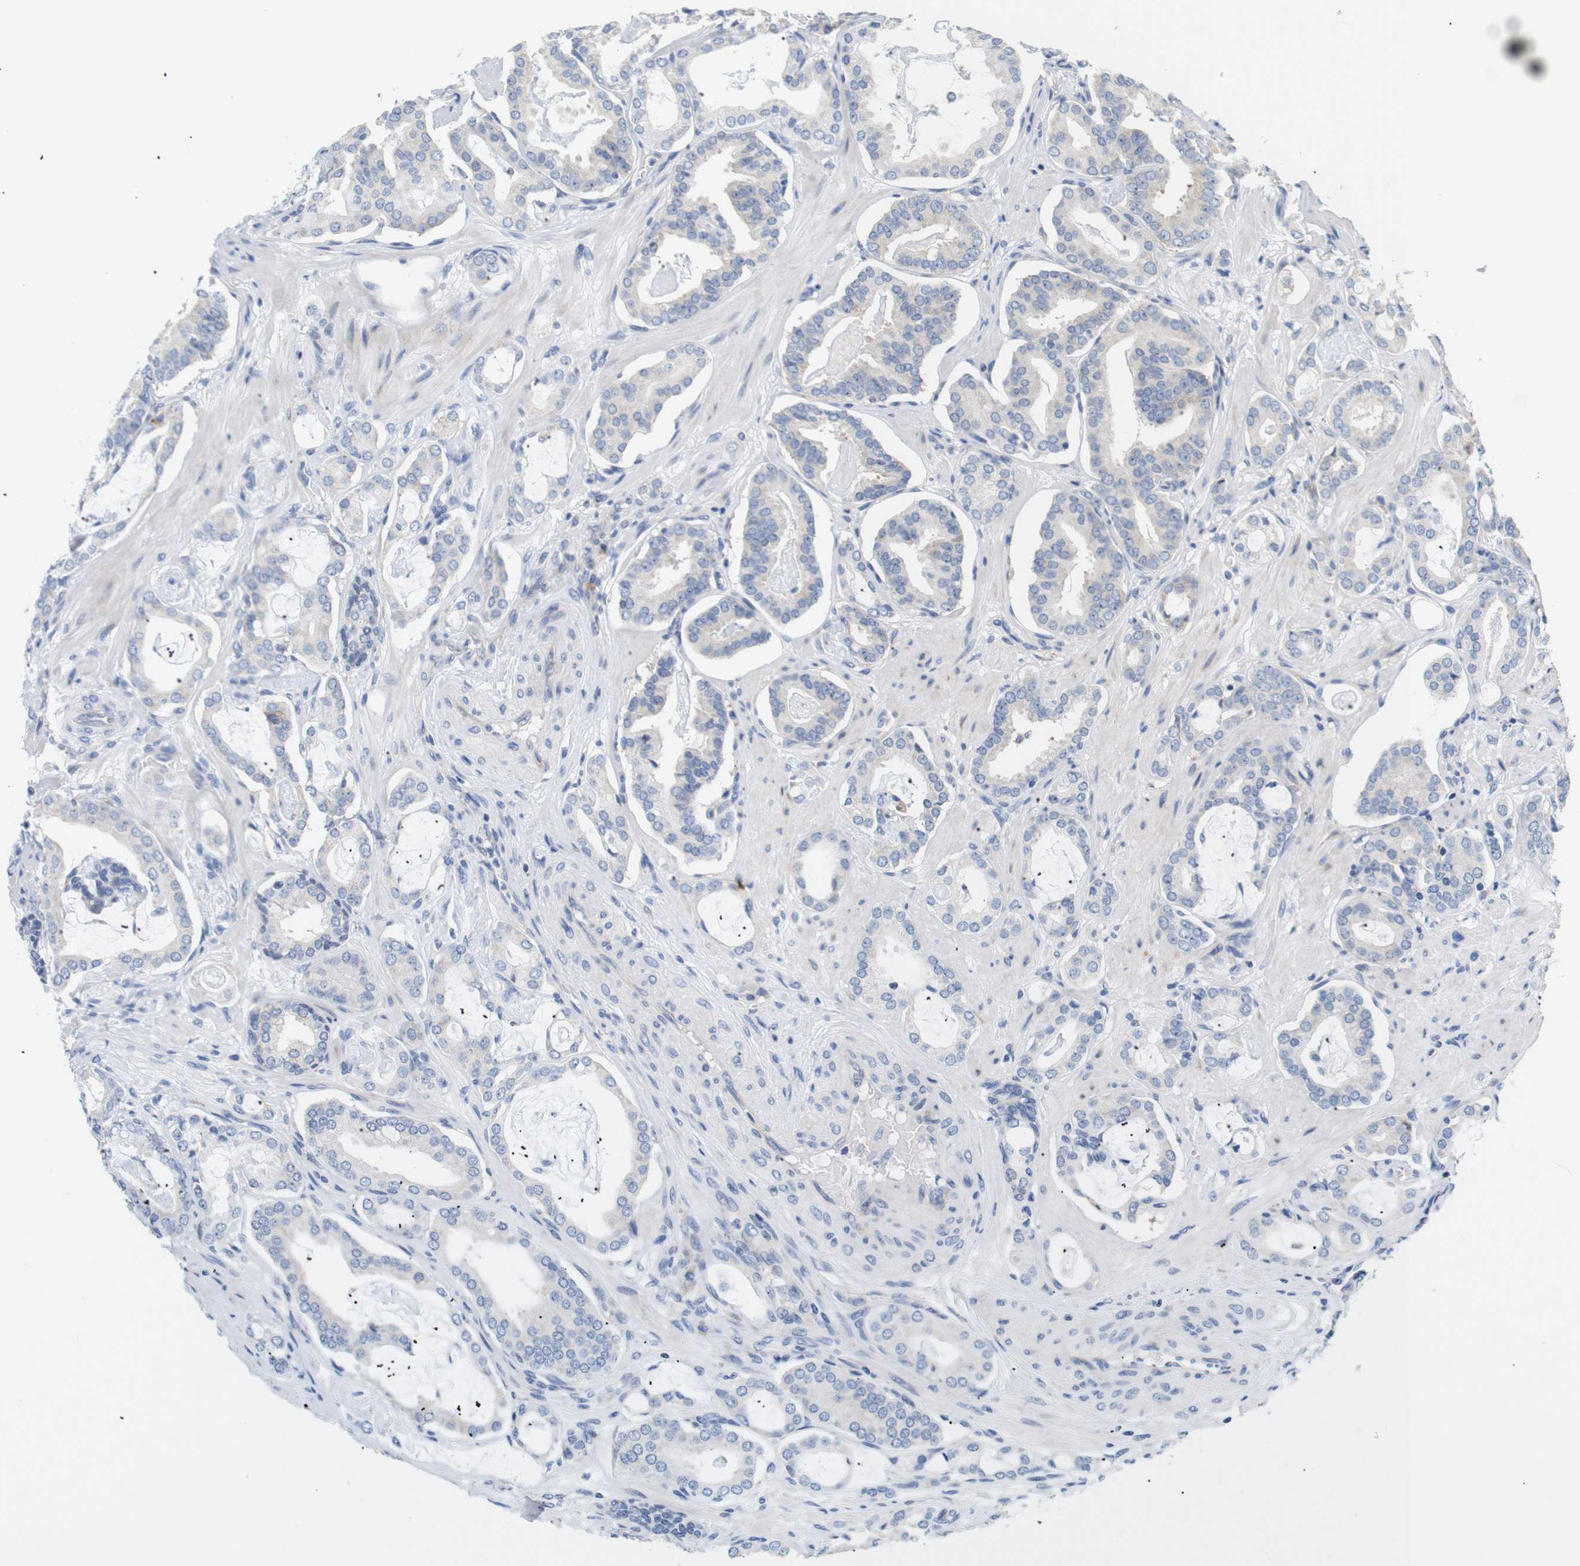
{"staining": {"intensity": "negative", "quantity": "none", "location": "none"}, "tissue": "prostate cancer", "cell_type": "Tumor cells", "image_type": "cancer", "snomed": [{"axis": "morphology", "description": "Adenocarcinoma, Low grade"}, {"axis": "topography", "description": "Prostate"}], "caption": "High magnification brightfield microscopy of prostate cancer stained with DAB (brown) and counterstained with hematoxylin (blue): tumor cells show no significant positivity.", "gene": "TRIM5", "patient": {"sex": "male", "age": 53}}